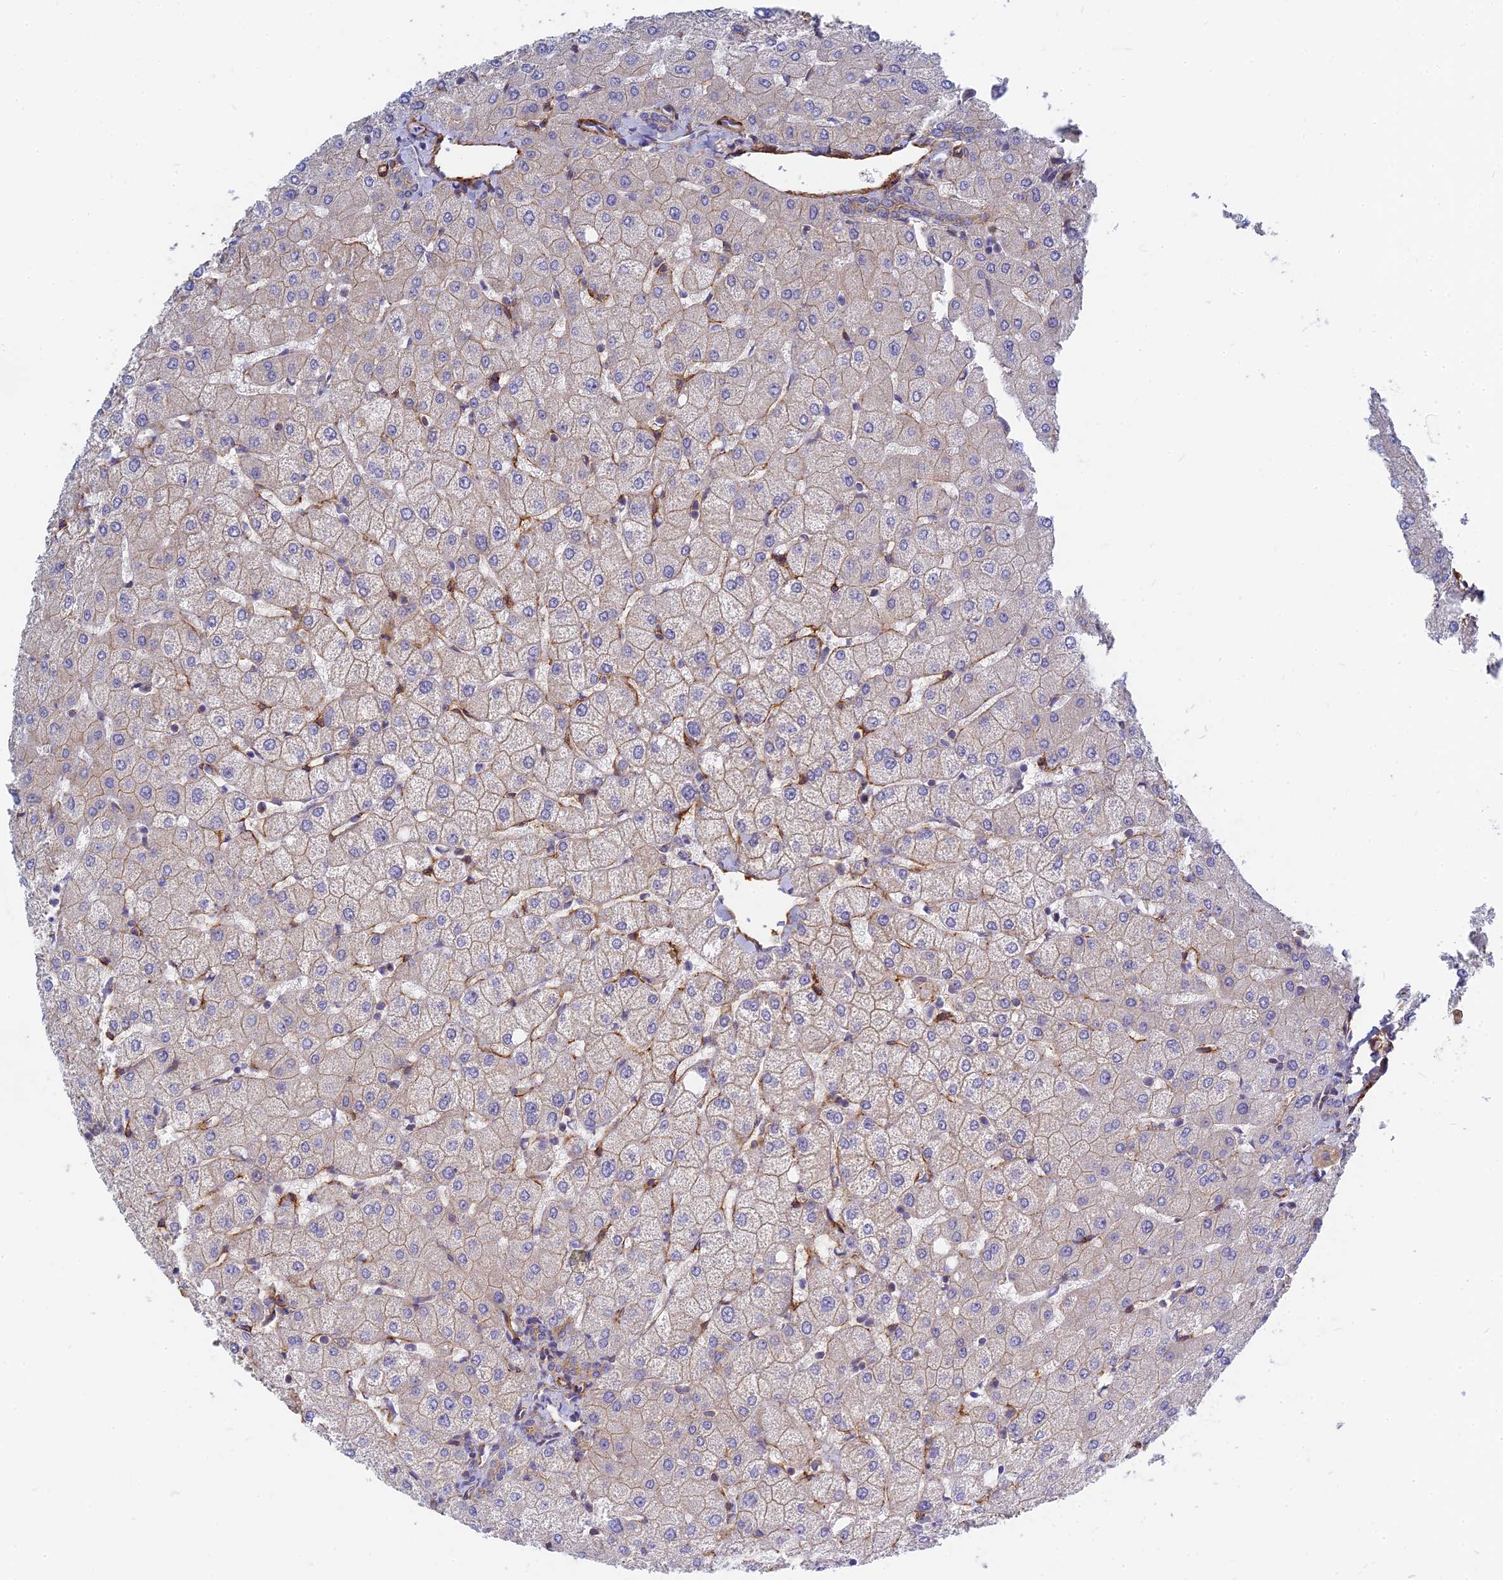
{"staining": {"intensity": "weak", "quantity": "25%-75%", "location": "cytoplasmic/membranous"}, "tissue": "liver", "cell_type": "Cholangiocytes", "image_type": "normal", "snomed": [{"axis": "morphology", "description": "Normal tissue, NOS"}, {"axis": "topography", "description": "Liver"}], "caption": "Liver stained for a protein demonstrates weak cytoplasmic/membranous positivity in cholangiocytes. The staining was performed using DAB (3,3'-diaminobenzidine) to visualize the protein expression in brown, while the nuclei were stained in blue with hematoxylin (Magnification: 20x).", "gene": "MRPL15", "patient": {"sex": "female", "age": 54}}